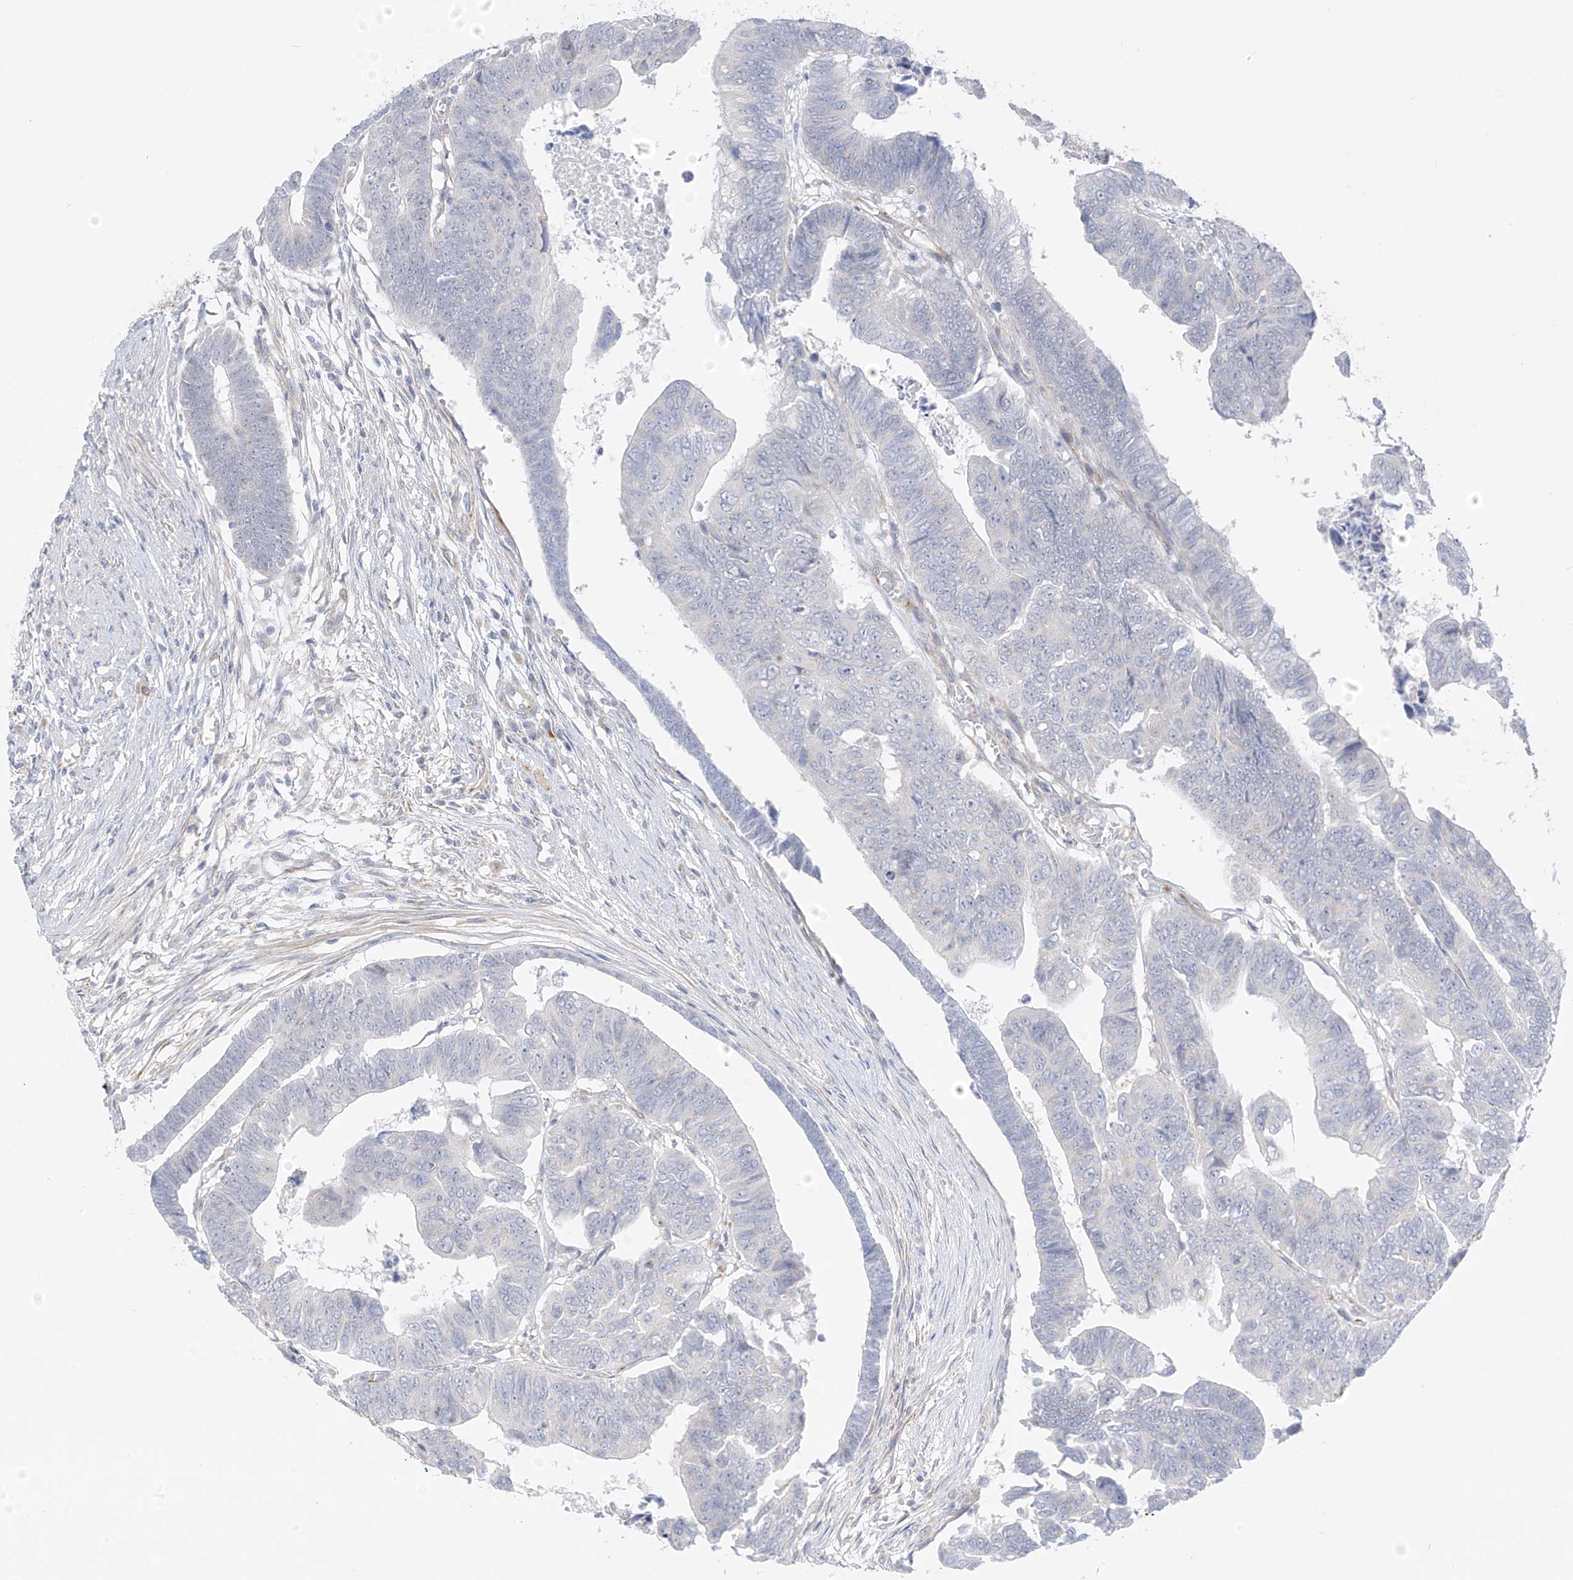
{"staining": {"intensity": "negative", "quantity": "none", "location": "none"}, "tissue": "colorectal cancer", "cell_type": "Tumor cells", "image_type": "cancer", "snomed": [{"axis": "morphology", "description": "Adenocarcinoma, NOS"}, {"axis": "topography", "description": "Rectum"}], "caption": "There is no significant positivity in tumor cells of adenocarcinoma (colorectal).", "gene": "HS6ST2", "patient": {"sex": "female", "age": 65}}